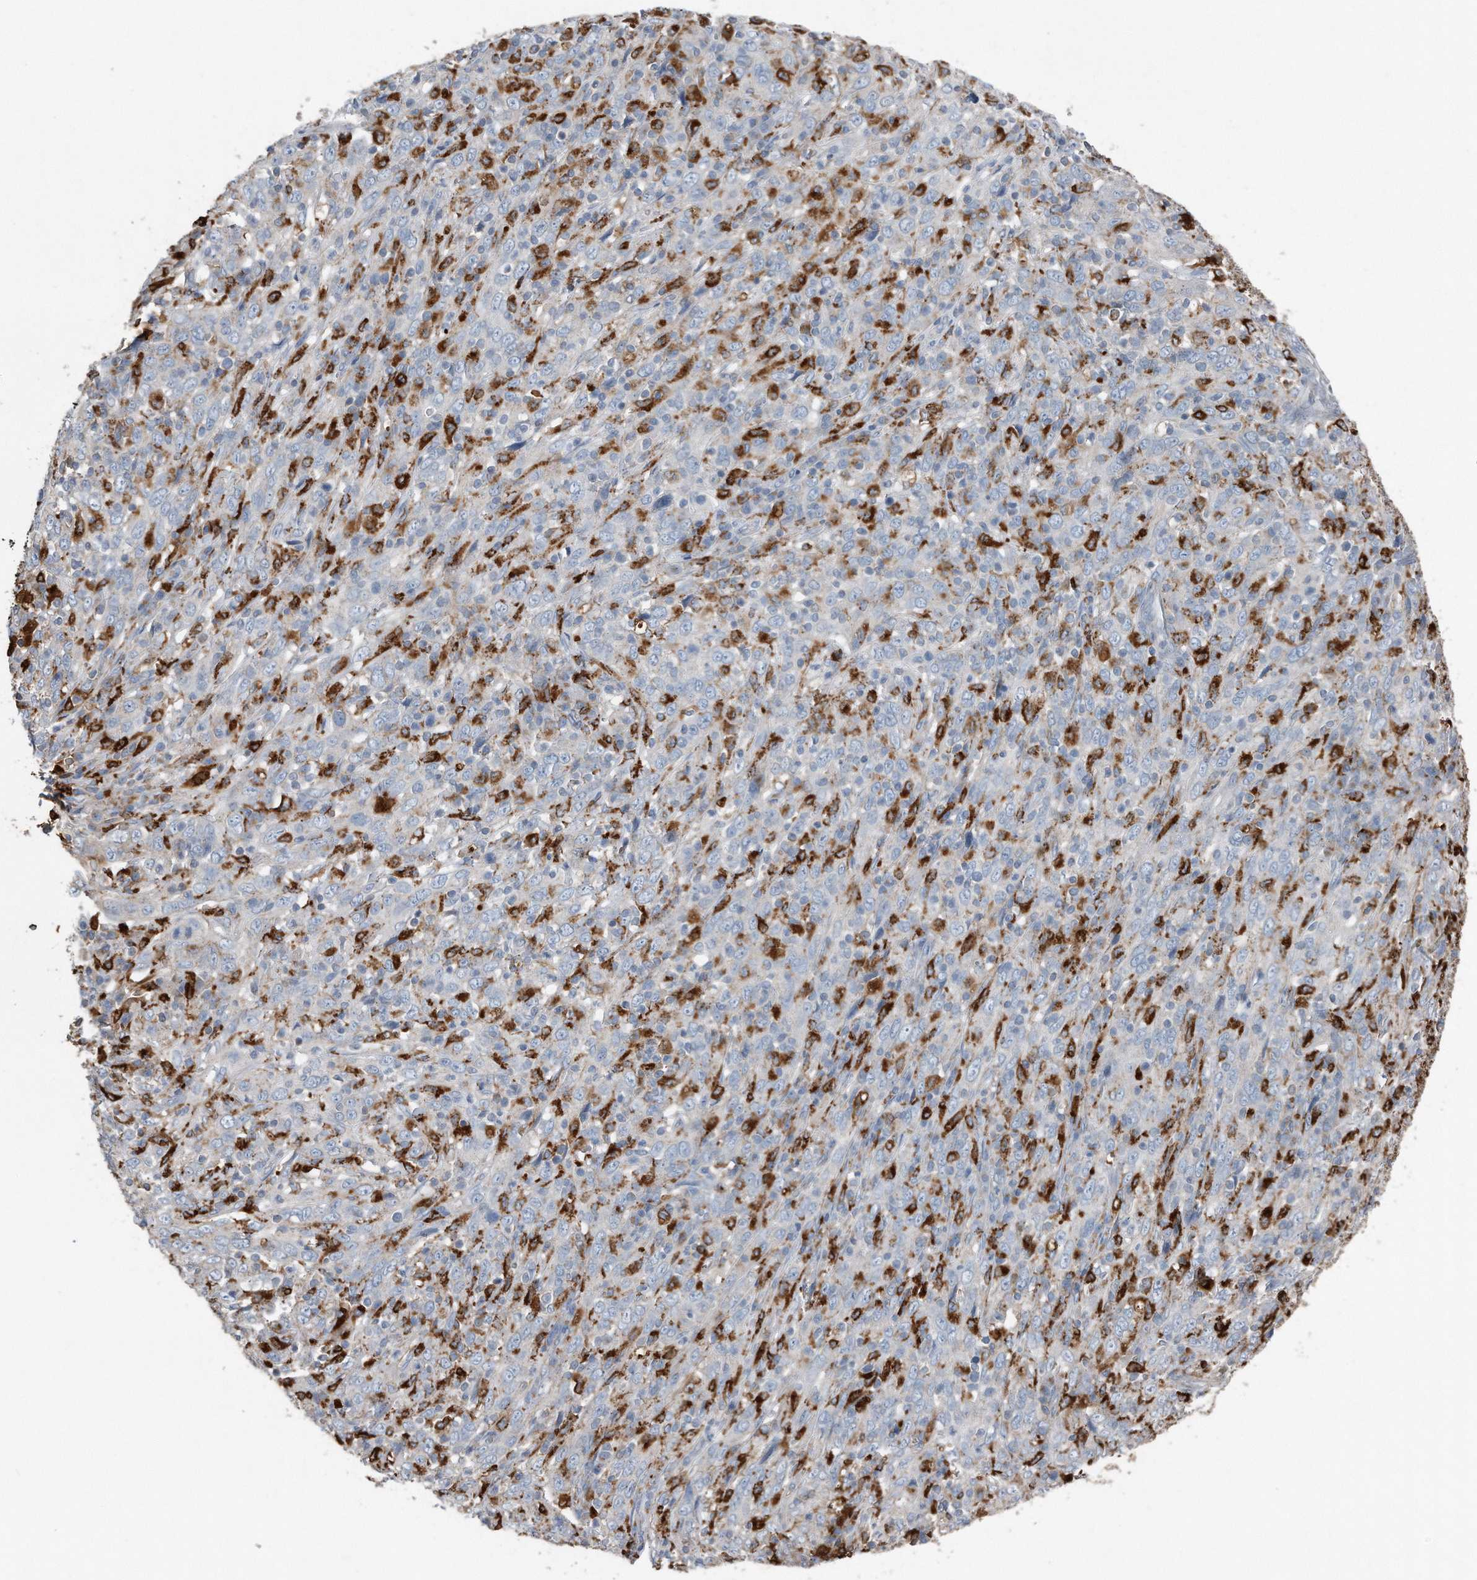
{"staining": {"intensity": "negative", "quantity": "none", "location": "none"}, "tissue": "cervical cancer", "cell_type": "Tumor cells", "image_type": "cancer", "snomed": [{"axis": "morphology", "description": "Squamous cell carcinoma, NOS"}, {"axis": "topography", "description": "Cervix"}], "caption": "Tumor cells show no significant protein positivity in cervical cancer.", "gene": "ZNF772", "patient": {"sex": "female", "age": 46}}